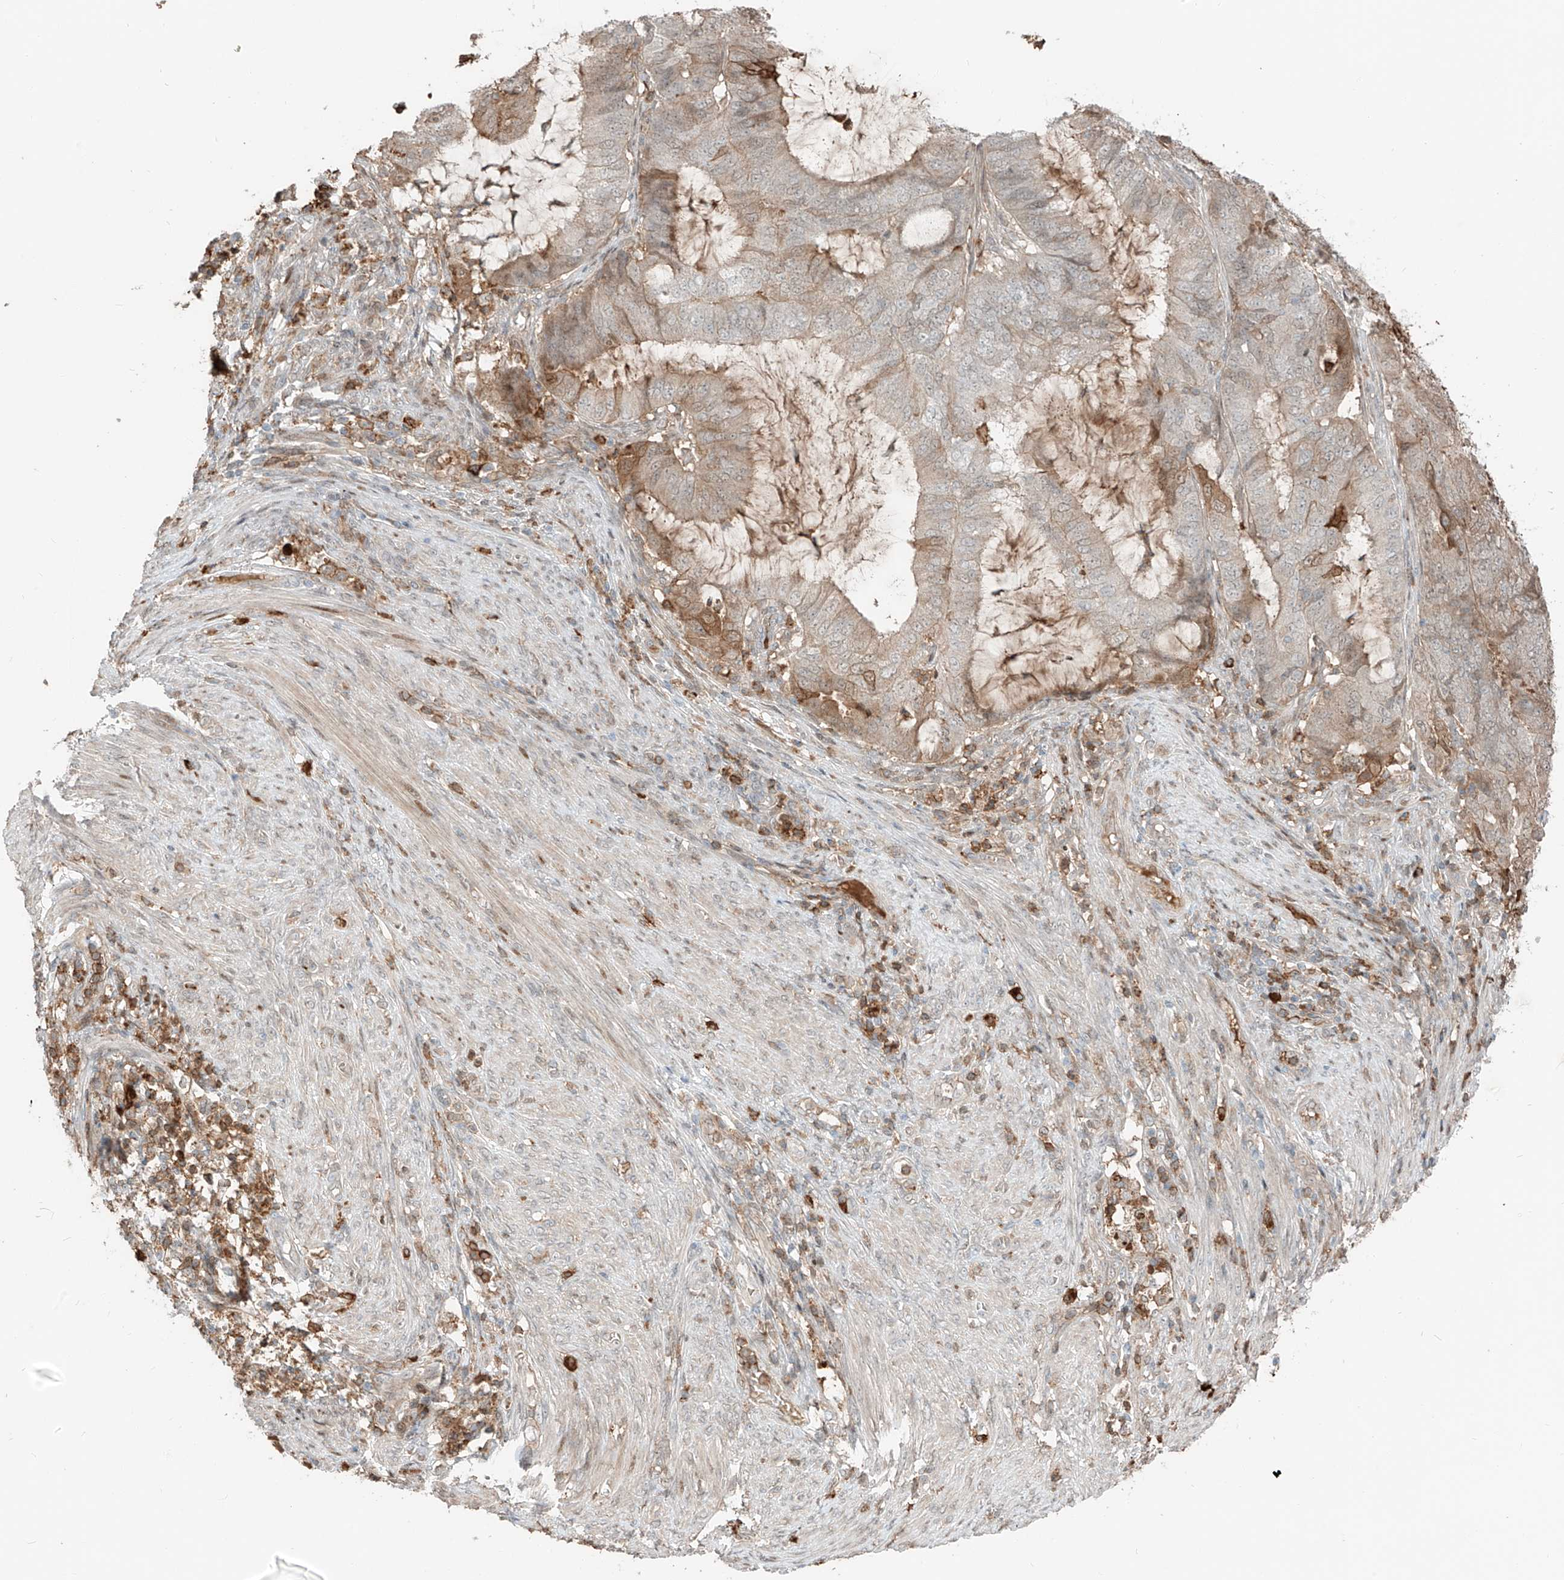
{"staining": {"intensity": "moderate", "quantity": "<25%", "location": "cytoplasmic/membranous"}, "tissue": "endometrial cancer", "cell_type": "Tumor cells", "image_type": "cancer", "snomed": [{"axis": "morphology", "description": "Adenocarcinoma, NOS"}, {"axis": "topography", "description": "Endometrium"}], "caption": "Tumor cells demonstrate moderate cytoplasmic/membranous staining in approximately <25% of cells in endometrial adenocarcinoma. Nuclei are stained in blue.", "gene": "CEP162", "patient": {"sex": "female", "age": 51}}